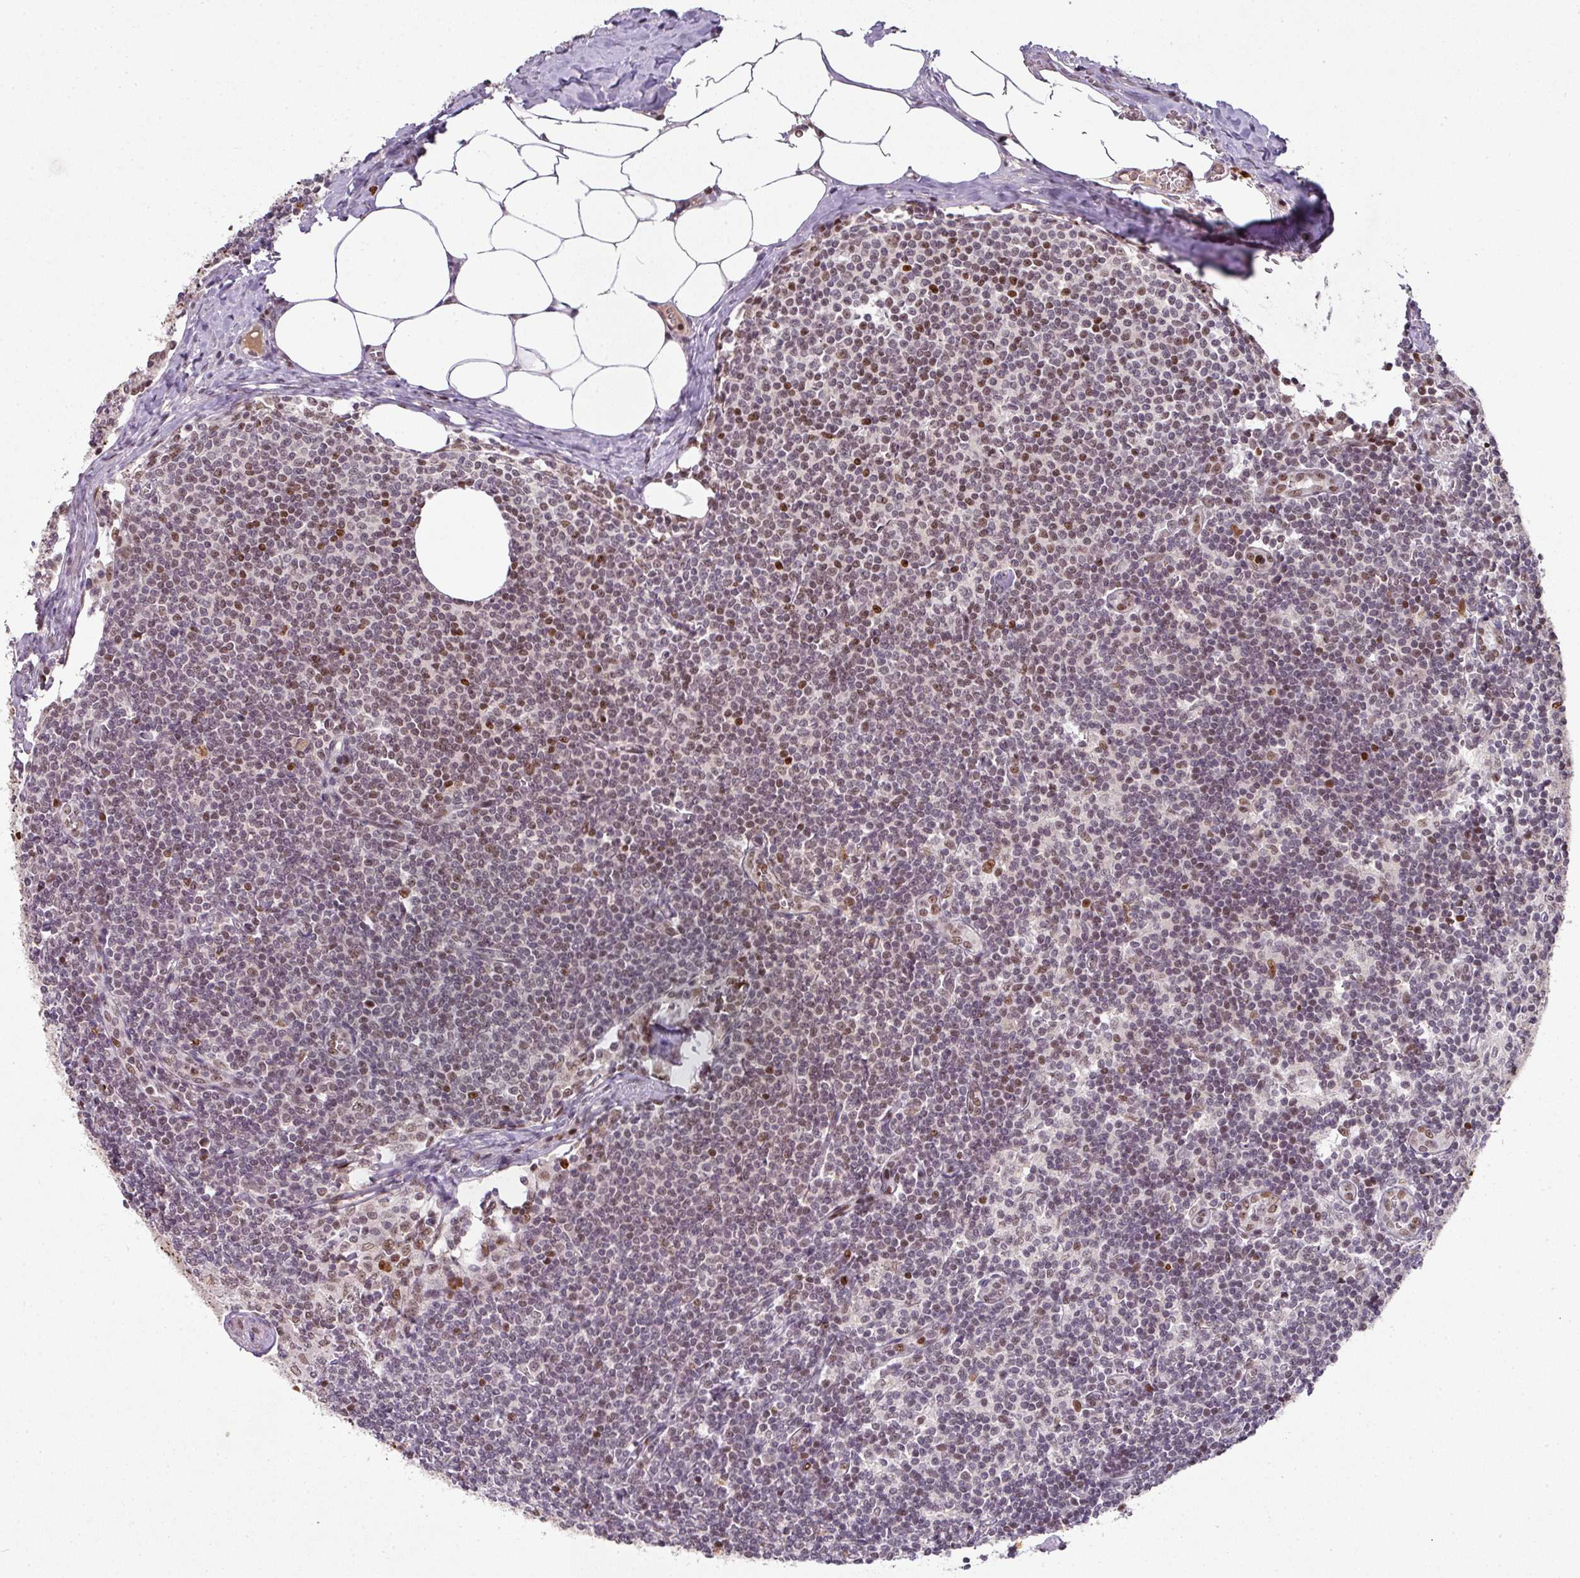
{"staining": {"intensity": "strong", "quantity": ">75%", "location": "nuclear"}, "tissue": "lymph node", "cell_type": "Germinal center cells", "image_type": "normal", "snomed": [{"axis": "morphology", "description": "Normal tissue, NOS"}, {"axis": "topography", "description": "Lymph node"}], "caption": "A brown stain highlights strong nuclear expression of a protein in germinal center cells of benign human lymph node.", "gene": "NEIL1", "patient": {"sex": "female", "age": 59}}